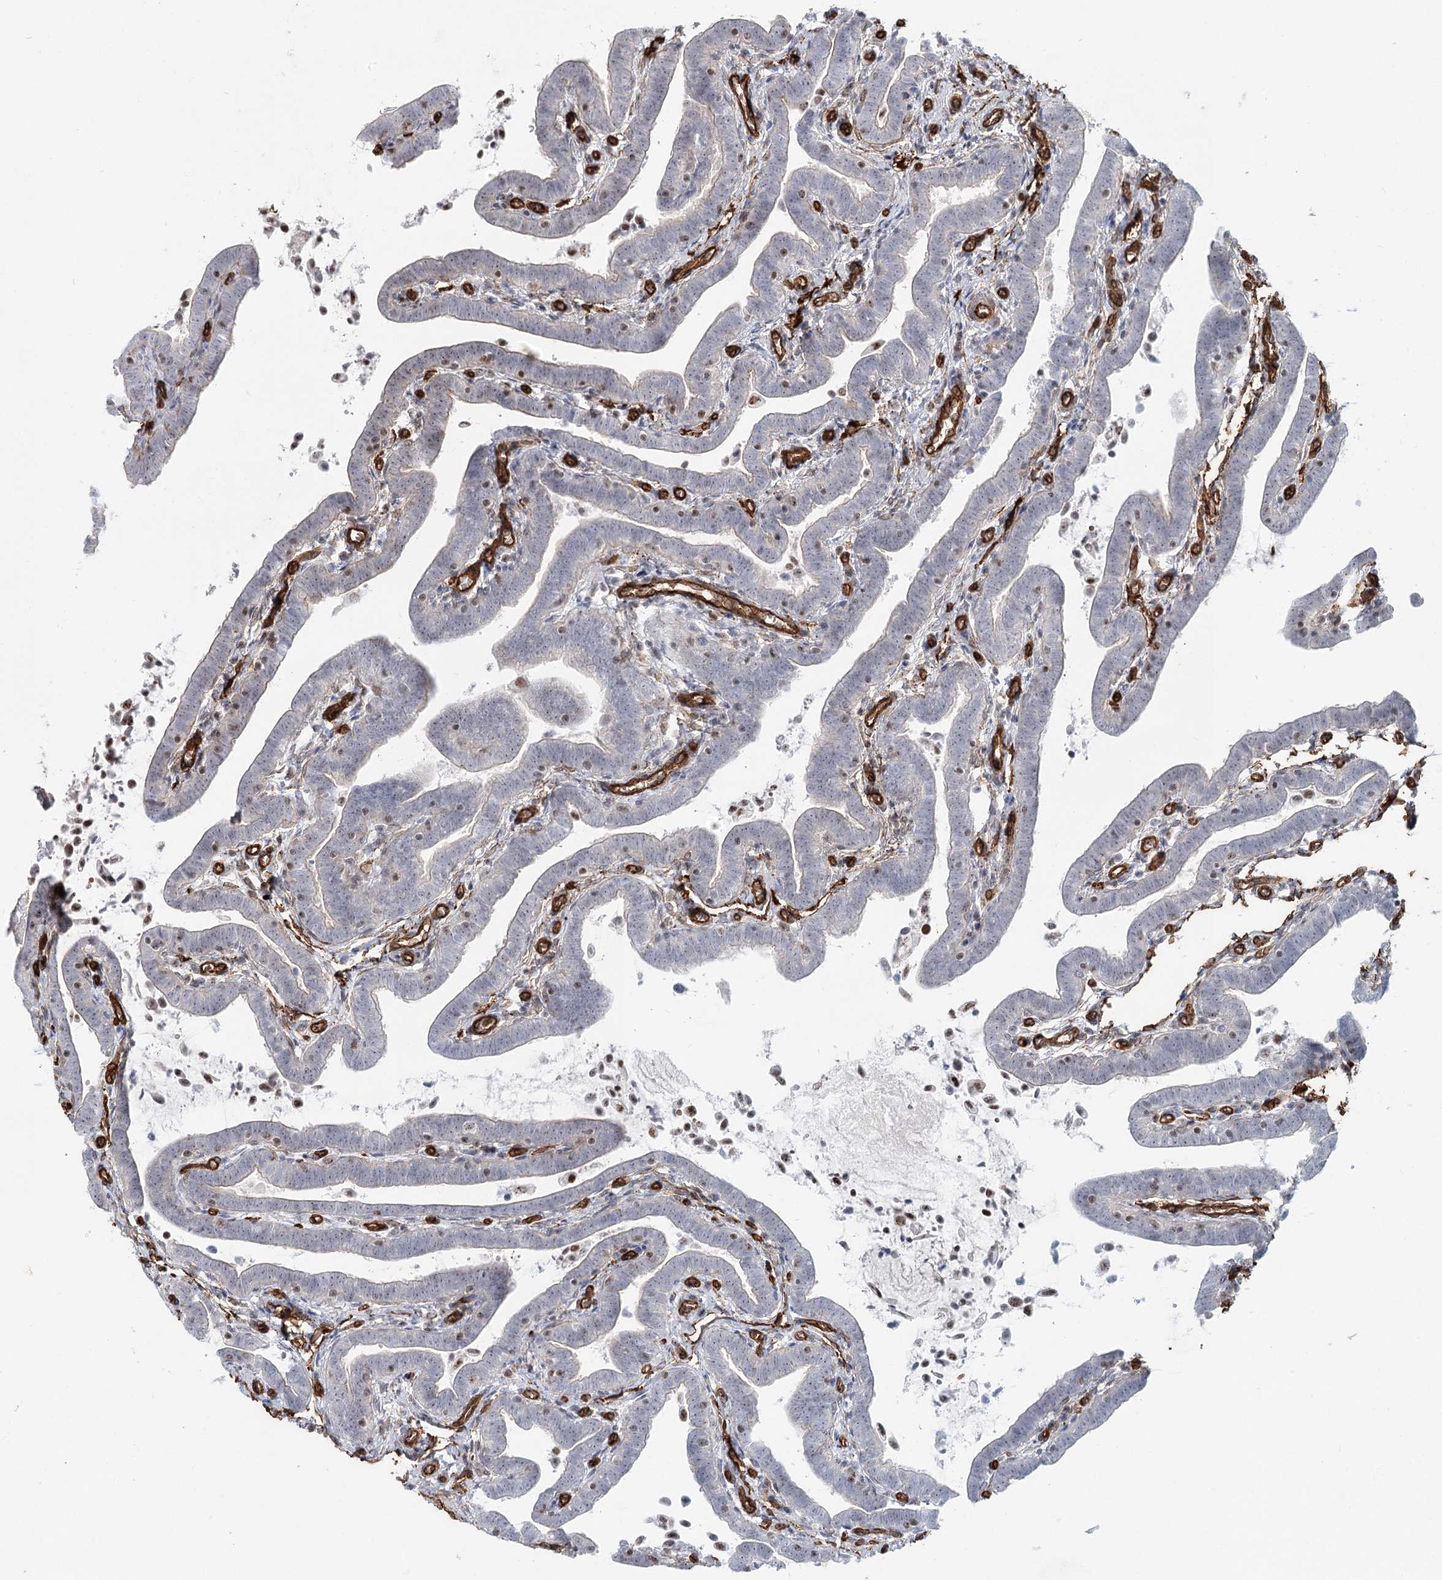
{"staining": {"intensity": "weak", "quantity": "<25%", "location": "cytoplasmic/membranous"}, "tissue": "fallopian tube", "cell_type": "Glandular cells", "image_type": "normal", "snomed": [{"axis": "morphology", "description": "Normal tissue, NOS"}, {"axis": "topography", "description": "Fallopian tube"}], "caption": "Immunohistochemistry (IHC) histopathology image of normal fallopian tube stained for a protein (brown), which exhibits no expression in glandular cells.", "gene": "ZFYVE28", "patient": {"sex": "female", "age": 36}}